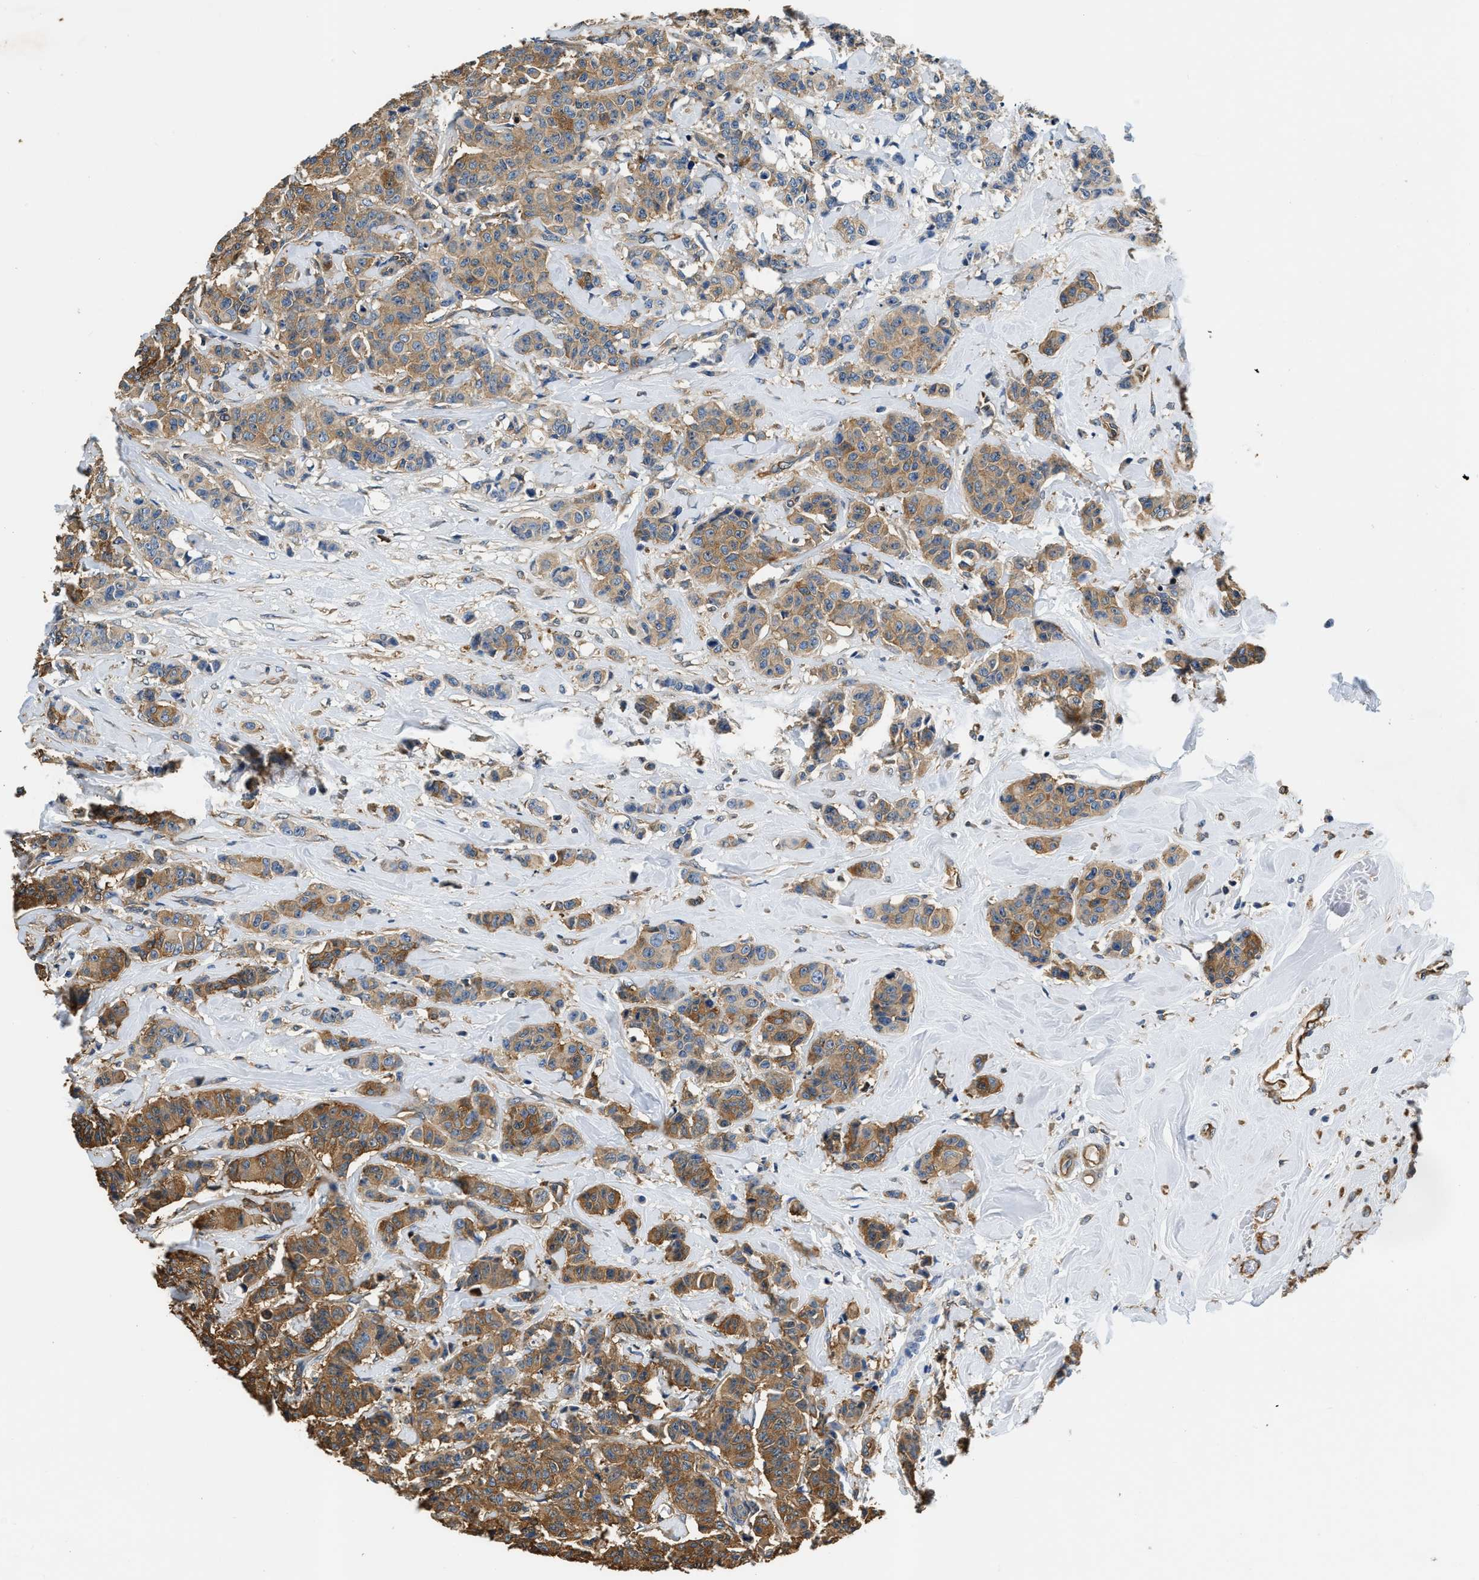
{"staining": {"intensity": "moderate", "quantity": ">75%", "location": "cytoplasmic/membranous"}, "tissue": "breast cancer", "cell_type": "Tumor cells", "image_type": "cancer", "snomed": [{"axis": "morphology", "description": "Normal tissue, NOS"}, {"axis": "morphology", "description": "Duct carcinoma"}, {"axis": "topography", "description": "Breast"}], "caption": "Breast cancer stained with a protein marker exhibits moderate staining in tumor cells.", "gene": "PPP2R1B", "patient": {"sex": "female", "age": 40}}